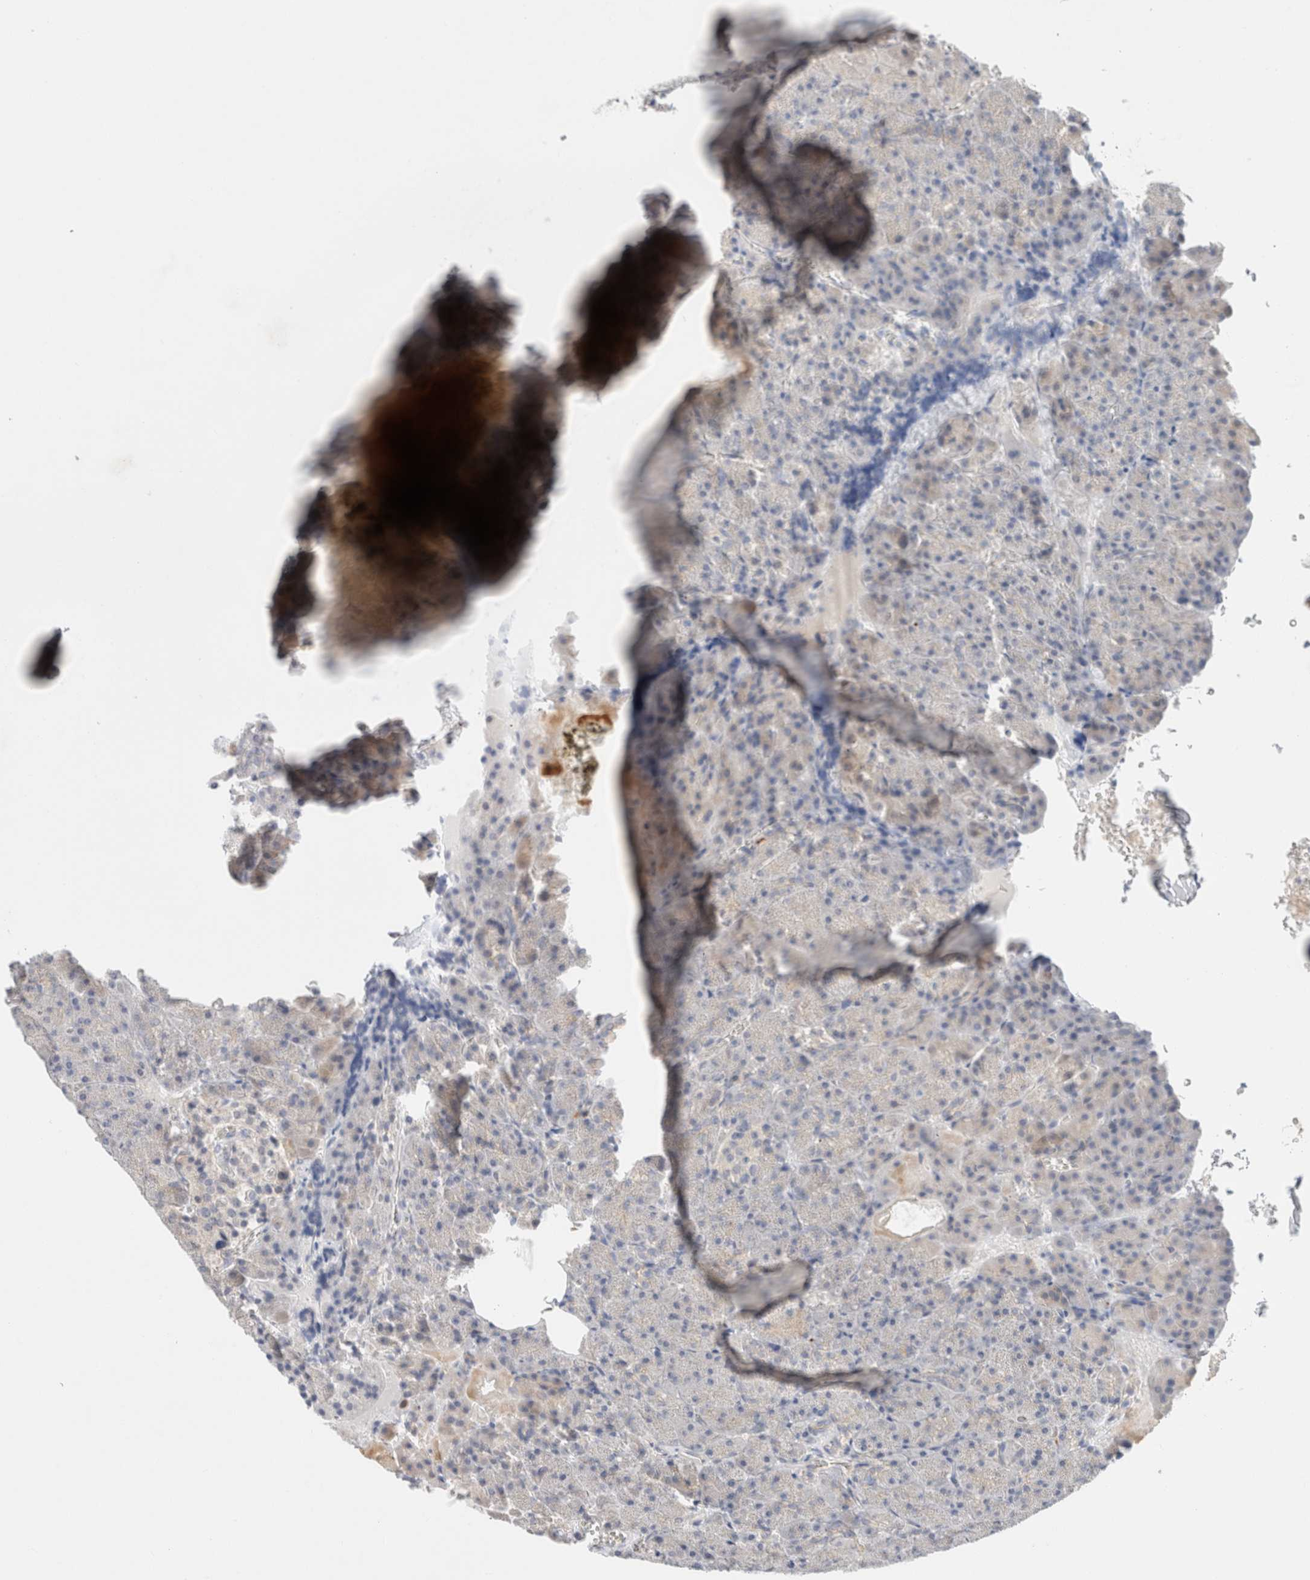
{"staining": {"intensity": "negative", "quantity": "none", "location": "none"}, "tissue": "pancreas", "cell_type": "Exocrine glandular cells", "image_type": "normal", "snomed": [{"axis": "morphology", "description": "Normal tissue, NOS"}, {"axis": "morphology", "description": "Carcinoid, malignant, NOS"}, {"axis": "topography", "description": "Pancreas"}], "caption": "The photomicrograph displays no staining of exocrine glandular cells in unremarkable pancreas.", "gene": "SDR16C5", "patient": {"sex": "female", "age": 35}}